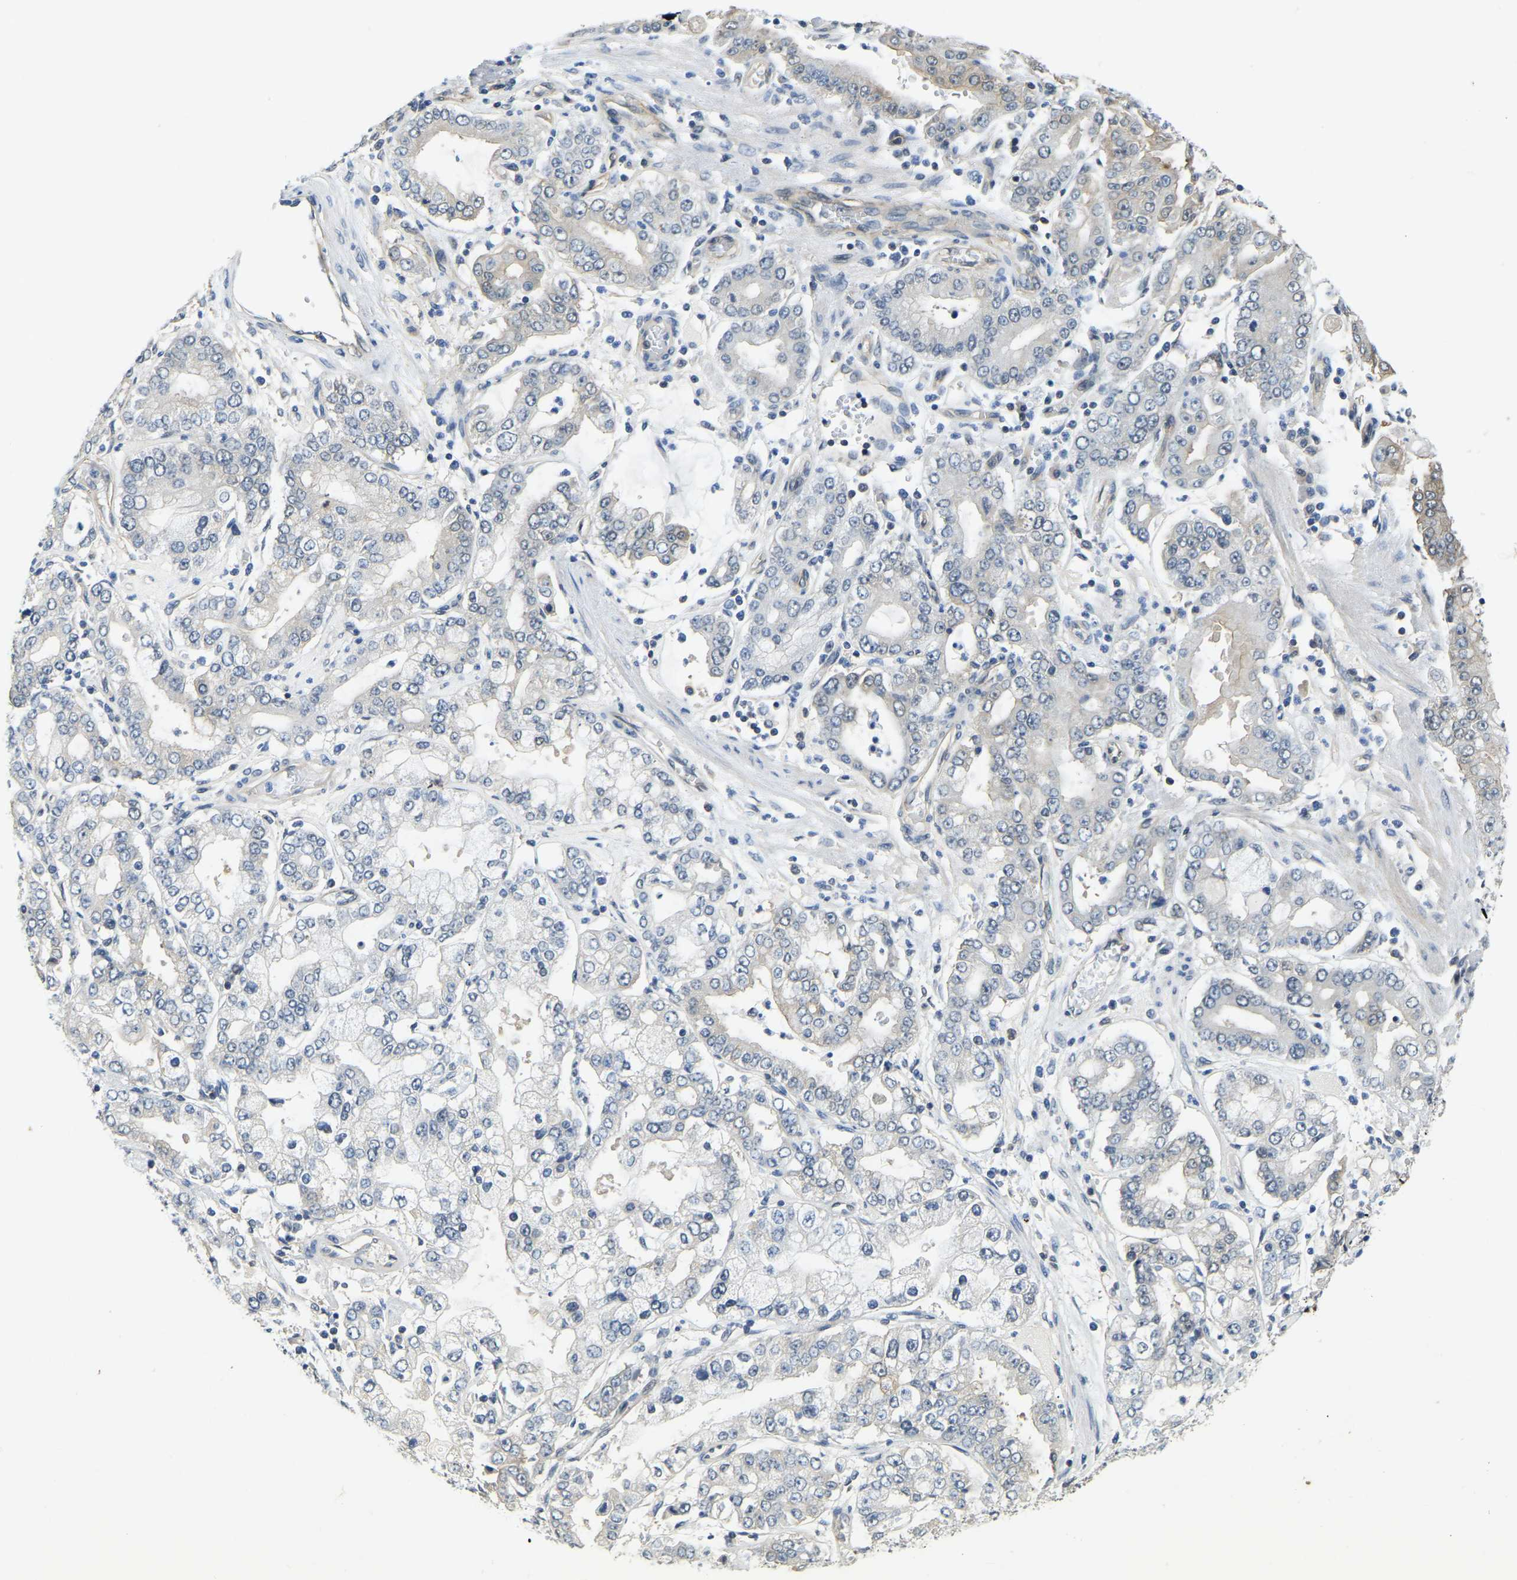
{"staining": {"intensity": "negative", "quantity": "none", "location": "none"}, "tissue": "stomach cancer", "cell_type": "Tumor cells", "image_type": "cancer", "snomed": [{"axis": "morphology", "description": "Adenocarcinoma, NOS"}, {"axis": "topography", "description": "Stomach"}], "caption": "Tumor cells show no significant protein positivity in adenocarcinoma (stomach). (IHC, brightfield microscopy, high magnification).", "gene": "AHNAK", "patient": {"sex": "male", "age": 76}}